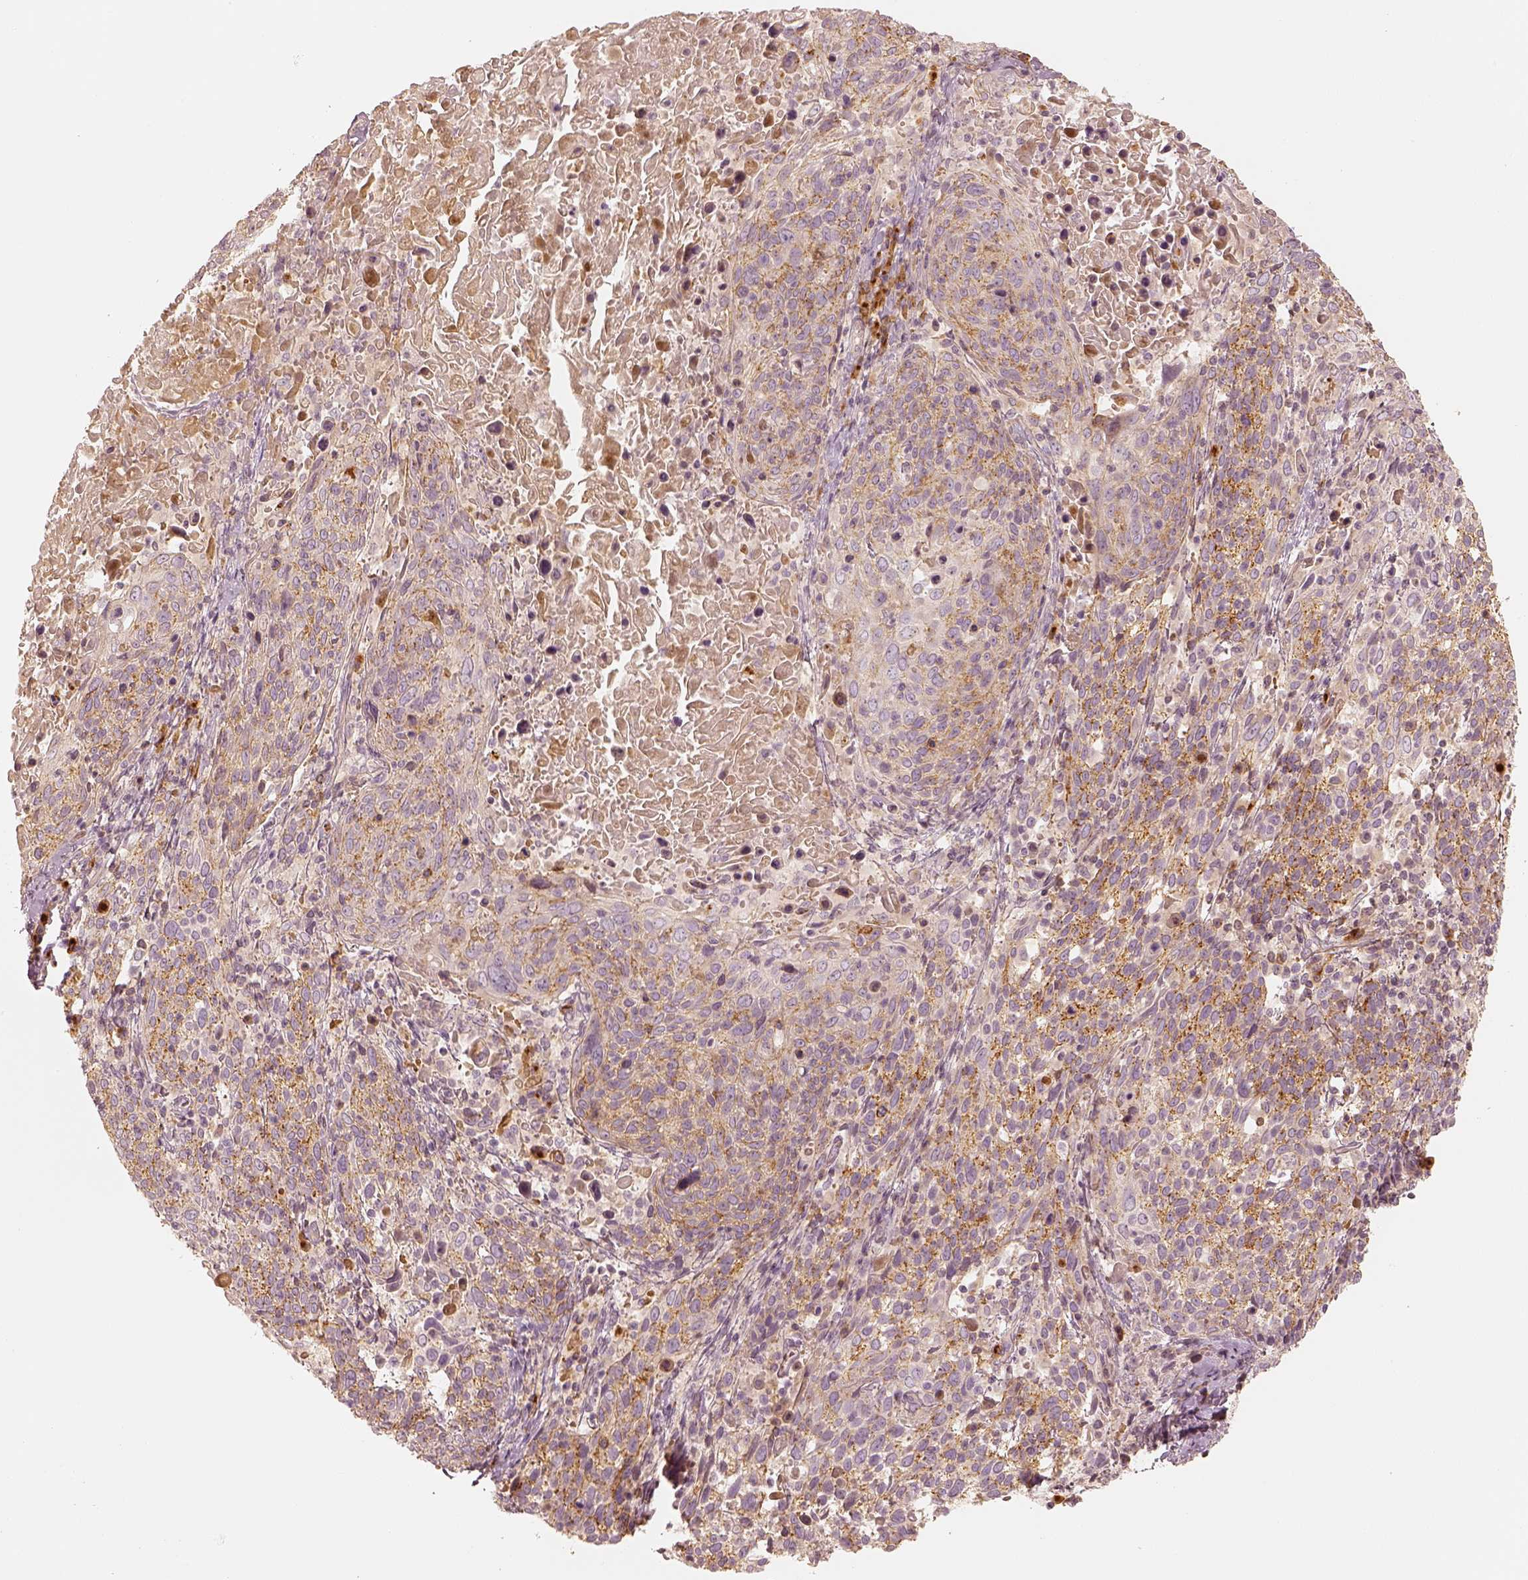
{"staining": {"intensity": "moderate", "quantity": "25%-75%", "location": "cytoplasmic/membranous"}, "tissue": "cervical cancer", "cell_type": "Tumor cells", "image_type": "cancer", "snomed": [{"axis": "morphology", "description": "Squamous cell carcinoma, NOS"}, {"axis": "topography", "description": "Cervix"}], "caption": "Protein staining of cervical cancer tissue demonstrates moderate cytoplasmic/membranous staining in about 25%-75% of tumor cells.", "gene": "GORASP2", "patient": {"sex": "female", "age": 61}}